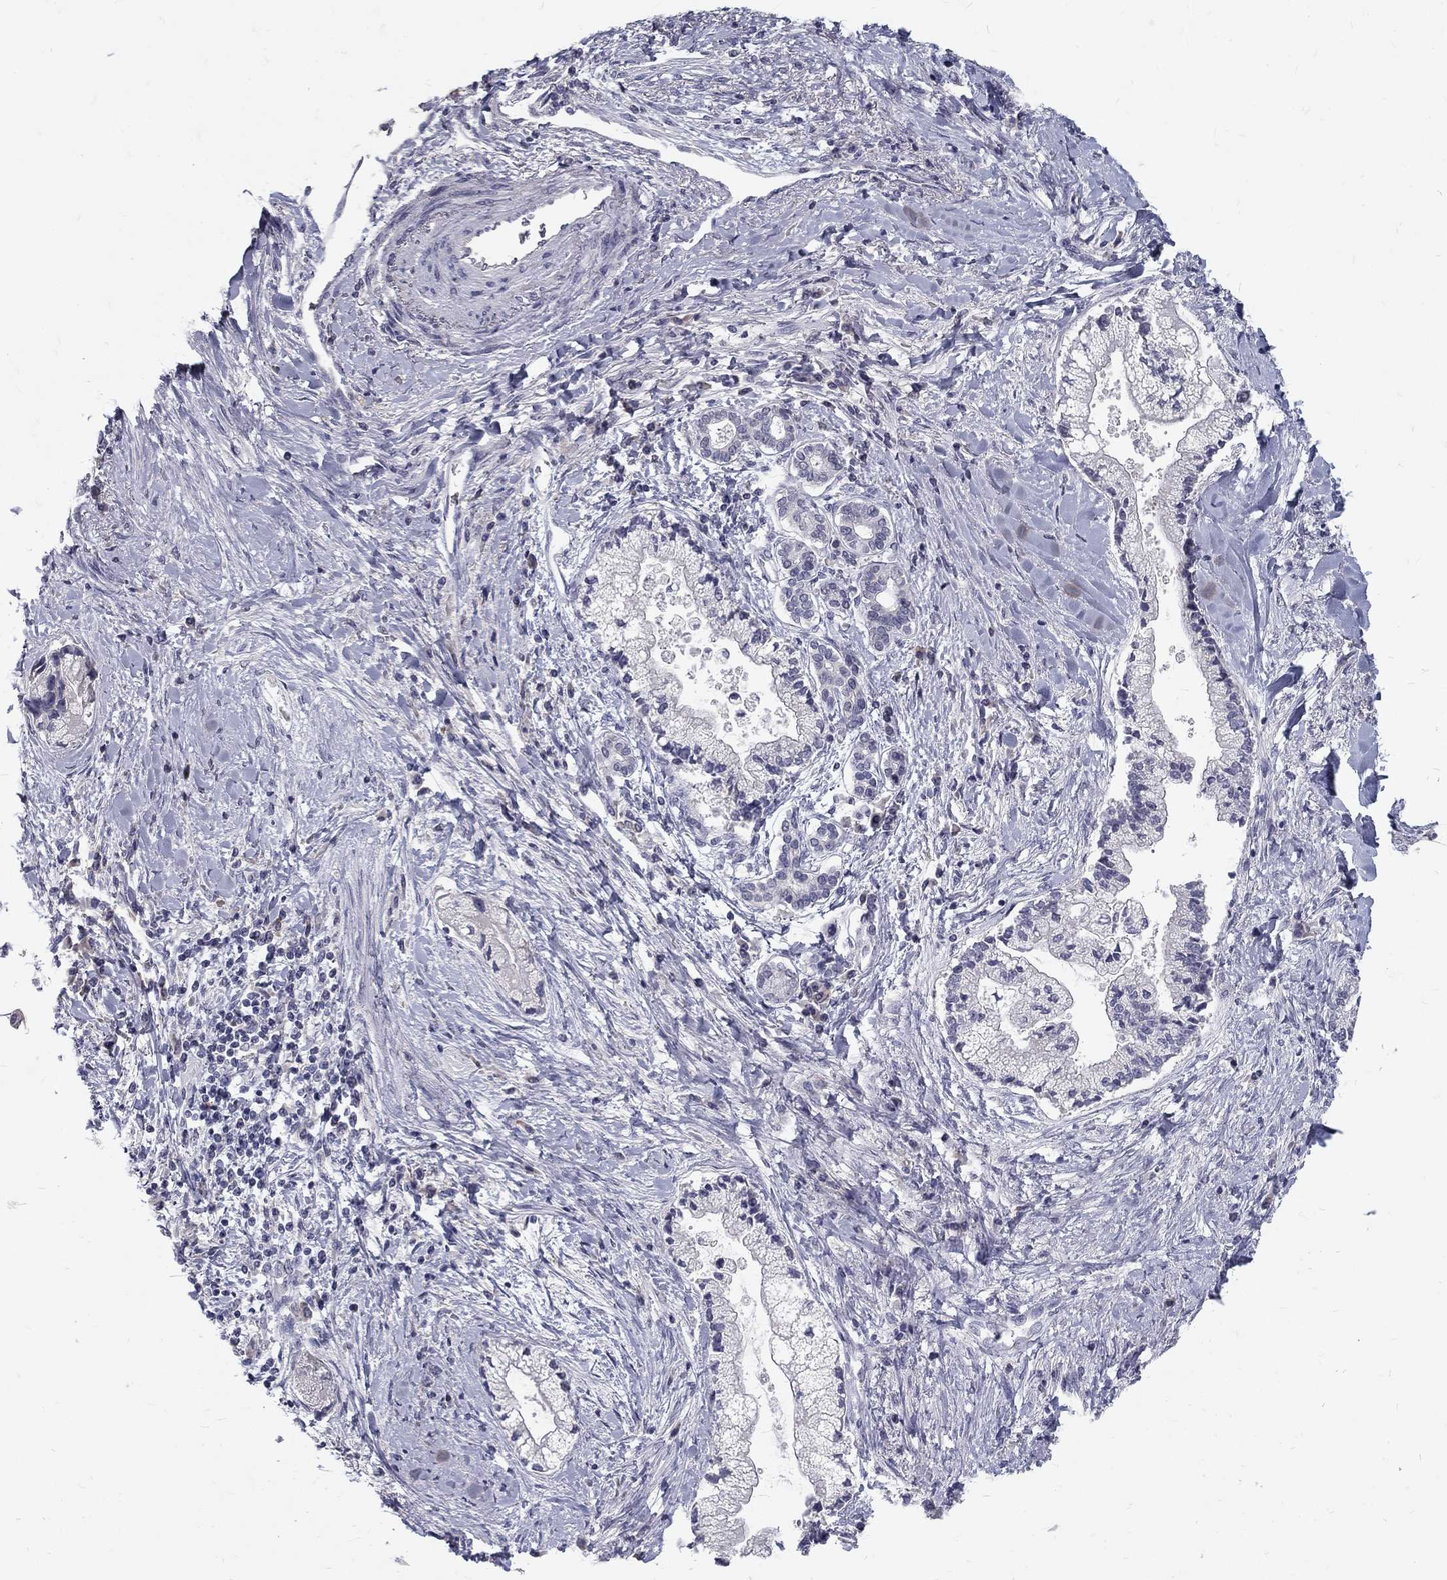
{"staining": {"intensity": "negative", "quantity": "none", "location": "none"}, "tissue": "liver cancer", "cell_type": "Tumor cells", "image_type": "cancer", "snomed": [{"axis": "morphology", "description": "Cholangiocarcinoma"}, {"axis": "topography", "description": "Liver"}], "caption": "Tumor cells are negative for brown protein staining in cholangiocarcinoma (liver).", "gene": "NOS1", "patient": {"sex": "male", "age": 50}}